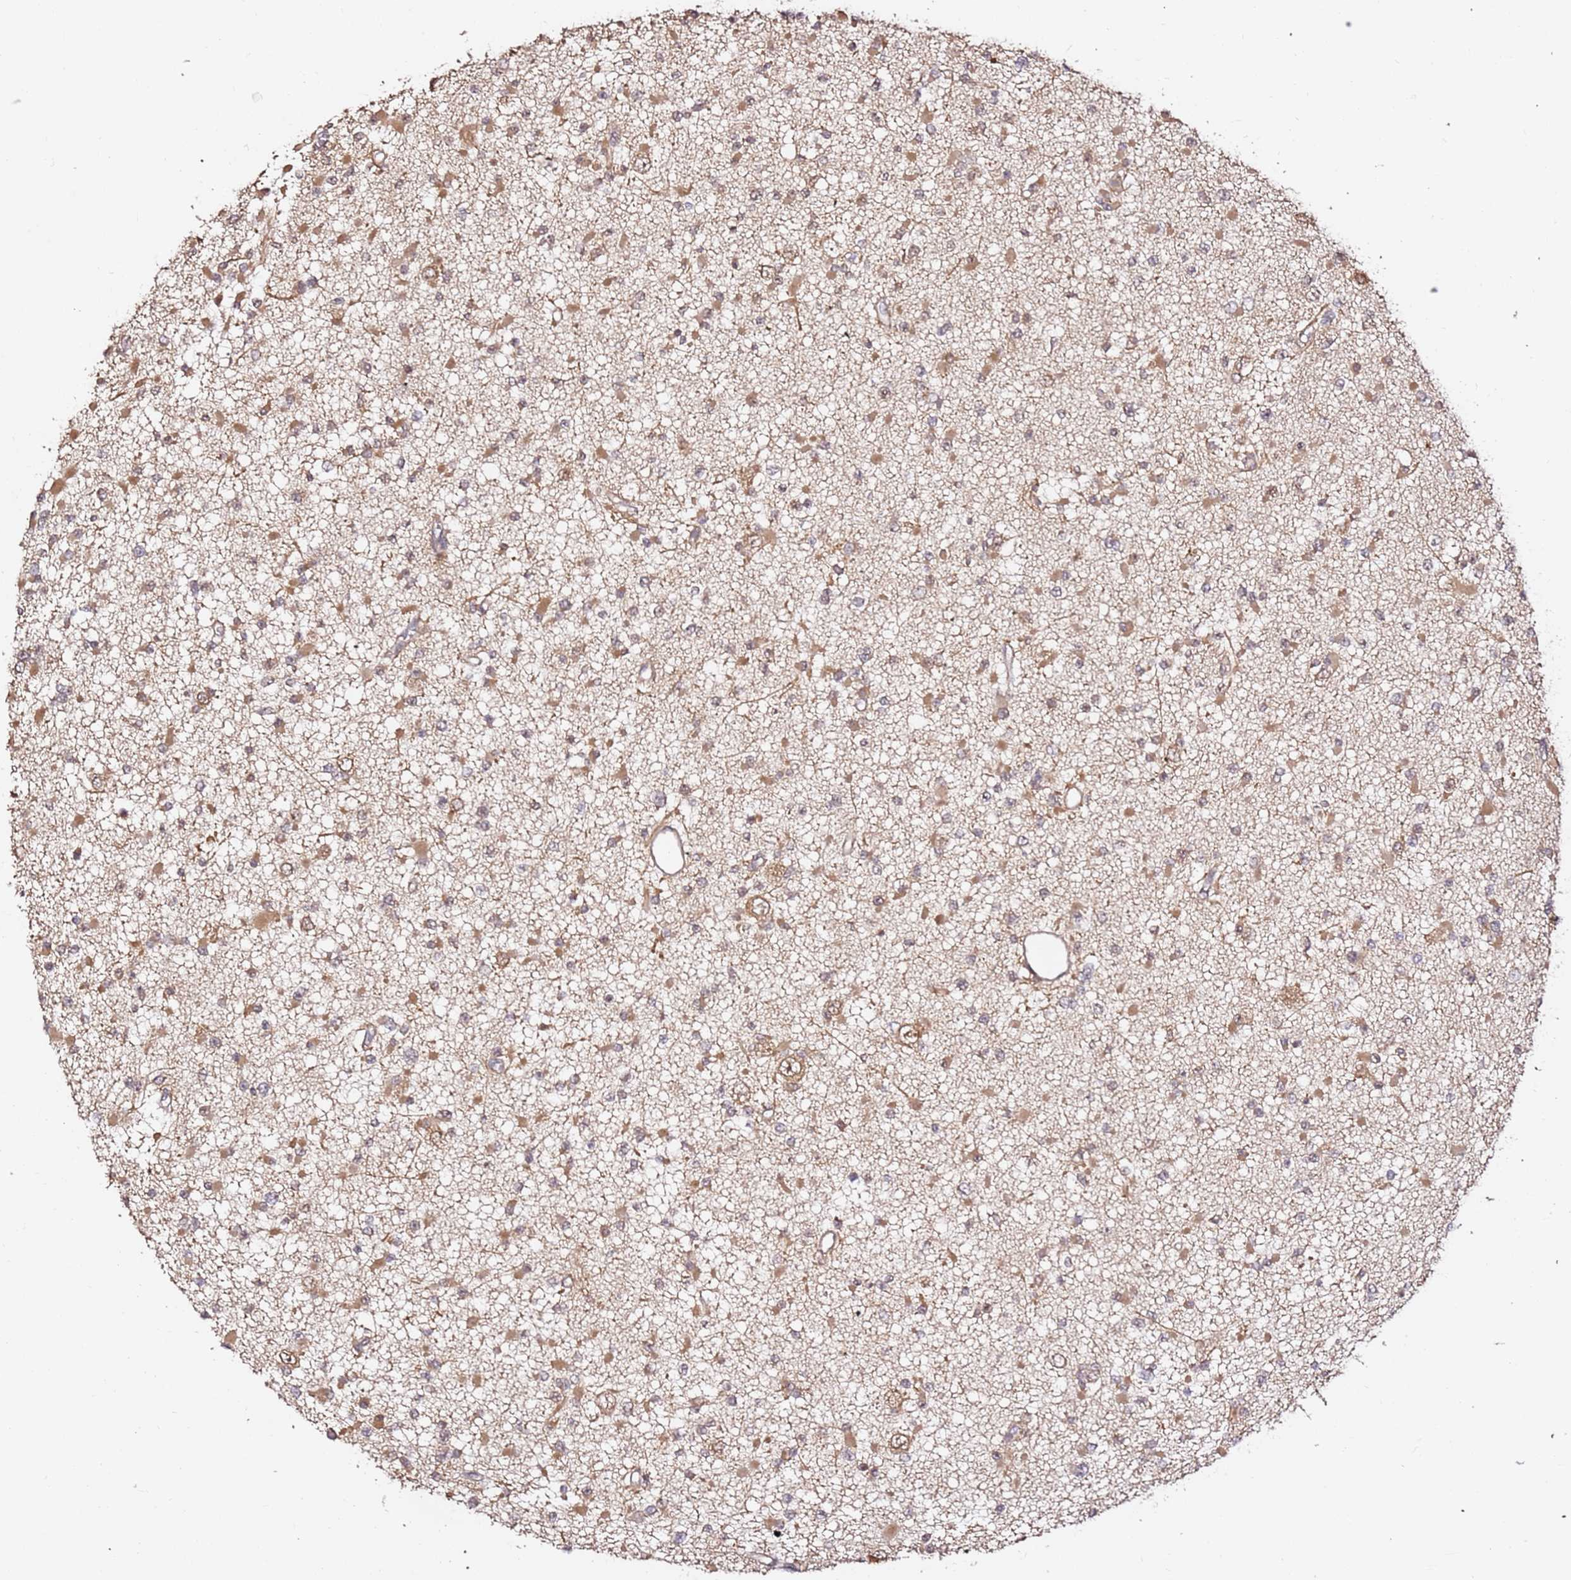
{"staining": {"intensity": "moderate", "quantity": "25%-75%", "location": "cytoplasmic/membranous"}, "tissue": "glioma", "cell_type": "Tumor cells", "image_type": "cancer", "snomed": [{"axis": "morphology", "description": "Glioma, malignant, Low grade"}, {"axis": "topography", "description": "Brain"}], "caption": "There is medium levels of moderate cytoplasmic/membranous positivity in tumor cells of glioma, as demonstrated by immunohistochemical staining (brown color).", "gene": "OR5V1", "patient": {"sex": "female", "age": 22}}